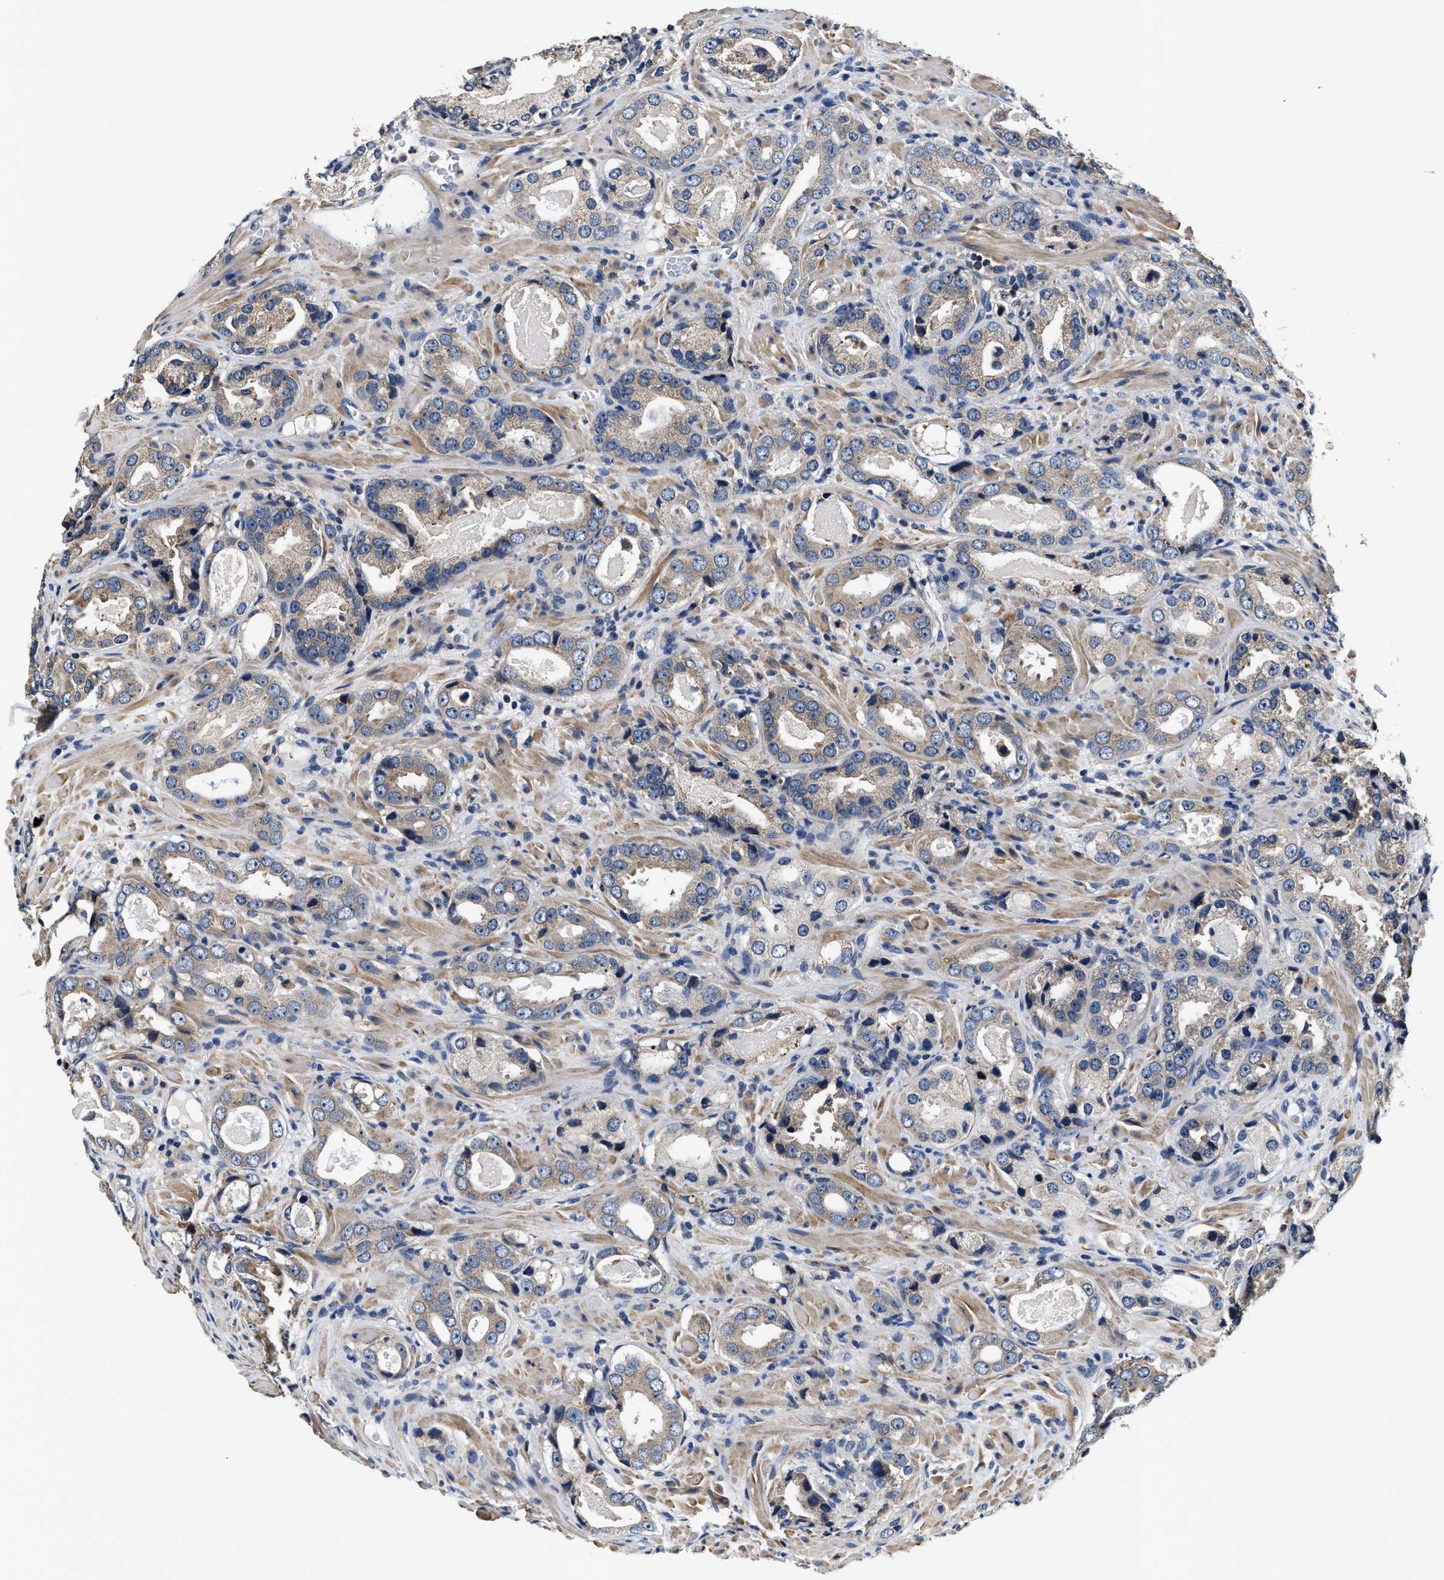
{"staining": {"intensity": "weak", "quantity": "<25%", "location": "cytoplasmic/membranous"}, "tissue": "prostate cancer", "cell_type": "Tumor cells", "image_type": "cancer", "snomed": [{"axis": "morphology", "description": "Adenocarcinoma, High grade"}, {"axis": "topography", "description": "Prostate"}], "caption": "High magnification brightfield microscopy of prostate cancer (high-grade adenocarcinoma) stained with DAB (brown) and counterstained with hematoxylin (blue): tumor cells show no significant staining.", "gene": "ANKIB1", "patient": {"sex": "male", "age": 63}}